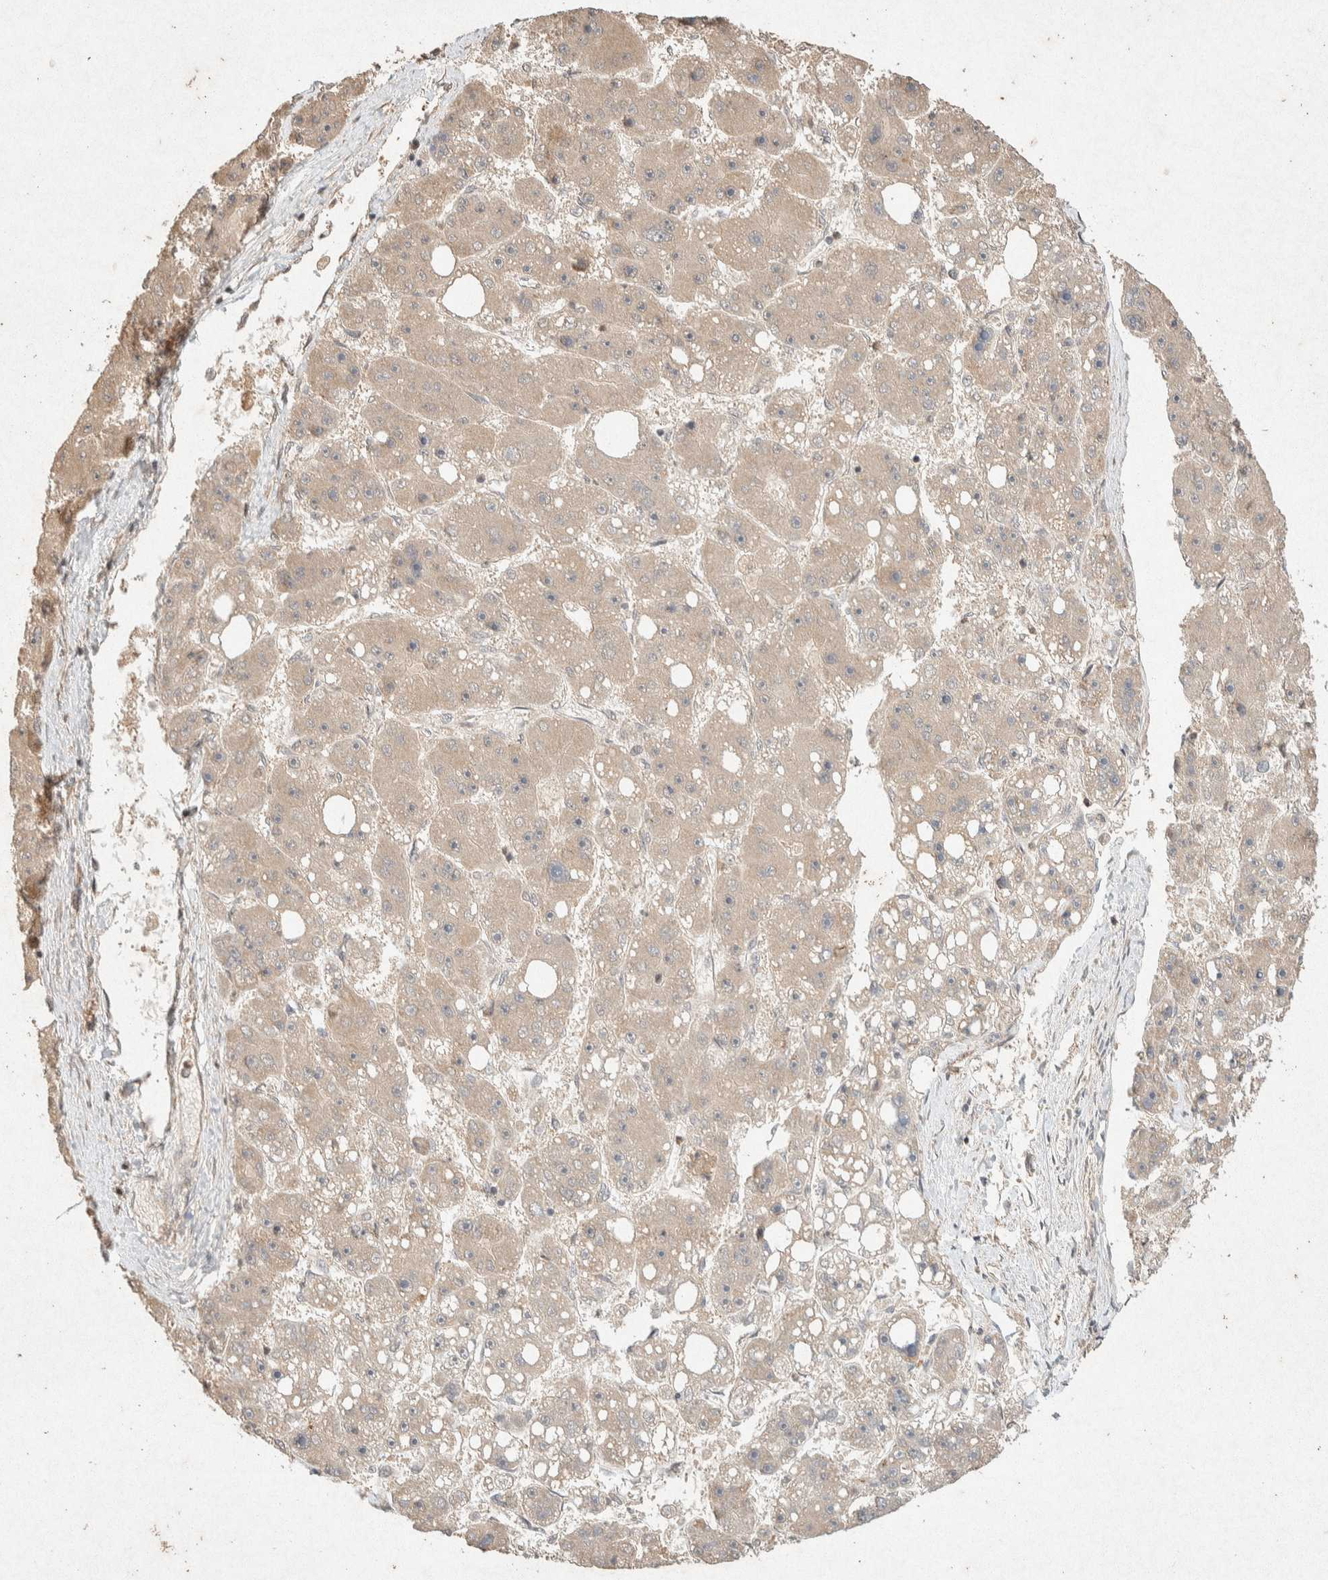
{"staining": {"intensity": "weak", "quantity": ">75%", "location": "cytoplasmic/membranous"}, "tissue": "liver cancer", "cell_type": "Tumor cells", "image_type": "cancer", "snomed": [{"axis": "morphology", "description": "Carcinoma, Hepatocellular, NOS"}, {"axis": "topography", "description": "Liver"}], "caption": "Liver cancer was stained to show a protein in brown. There is low levels of weak cytoplasmic/membranous expression in about >75% of tumor cells.", "gene": "THRA", "patient": {"sex": "female", "age": 61}}